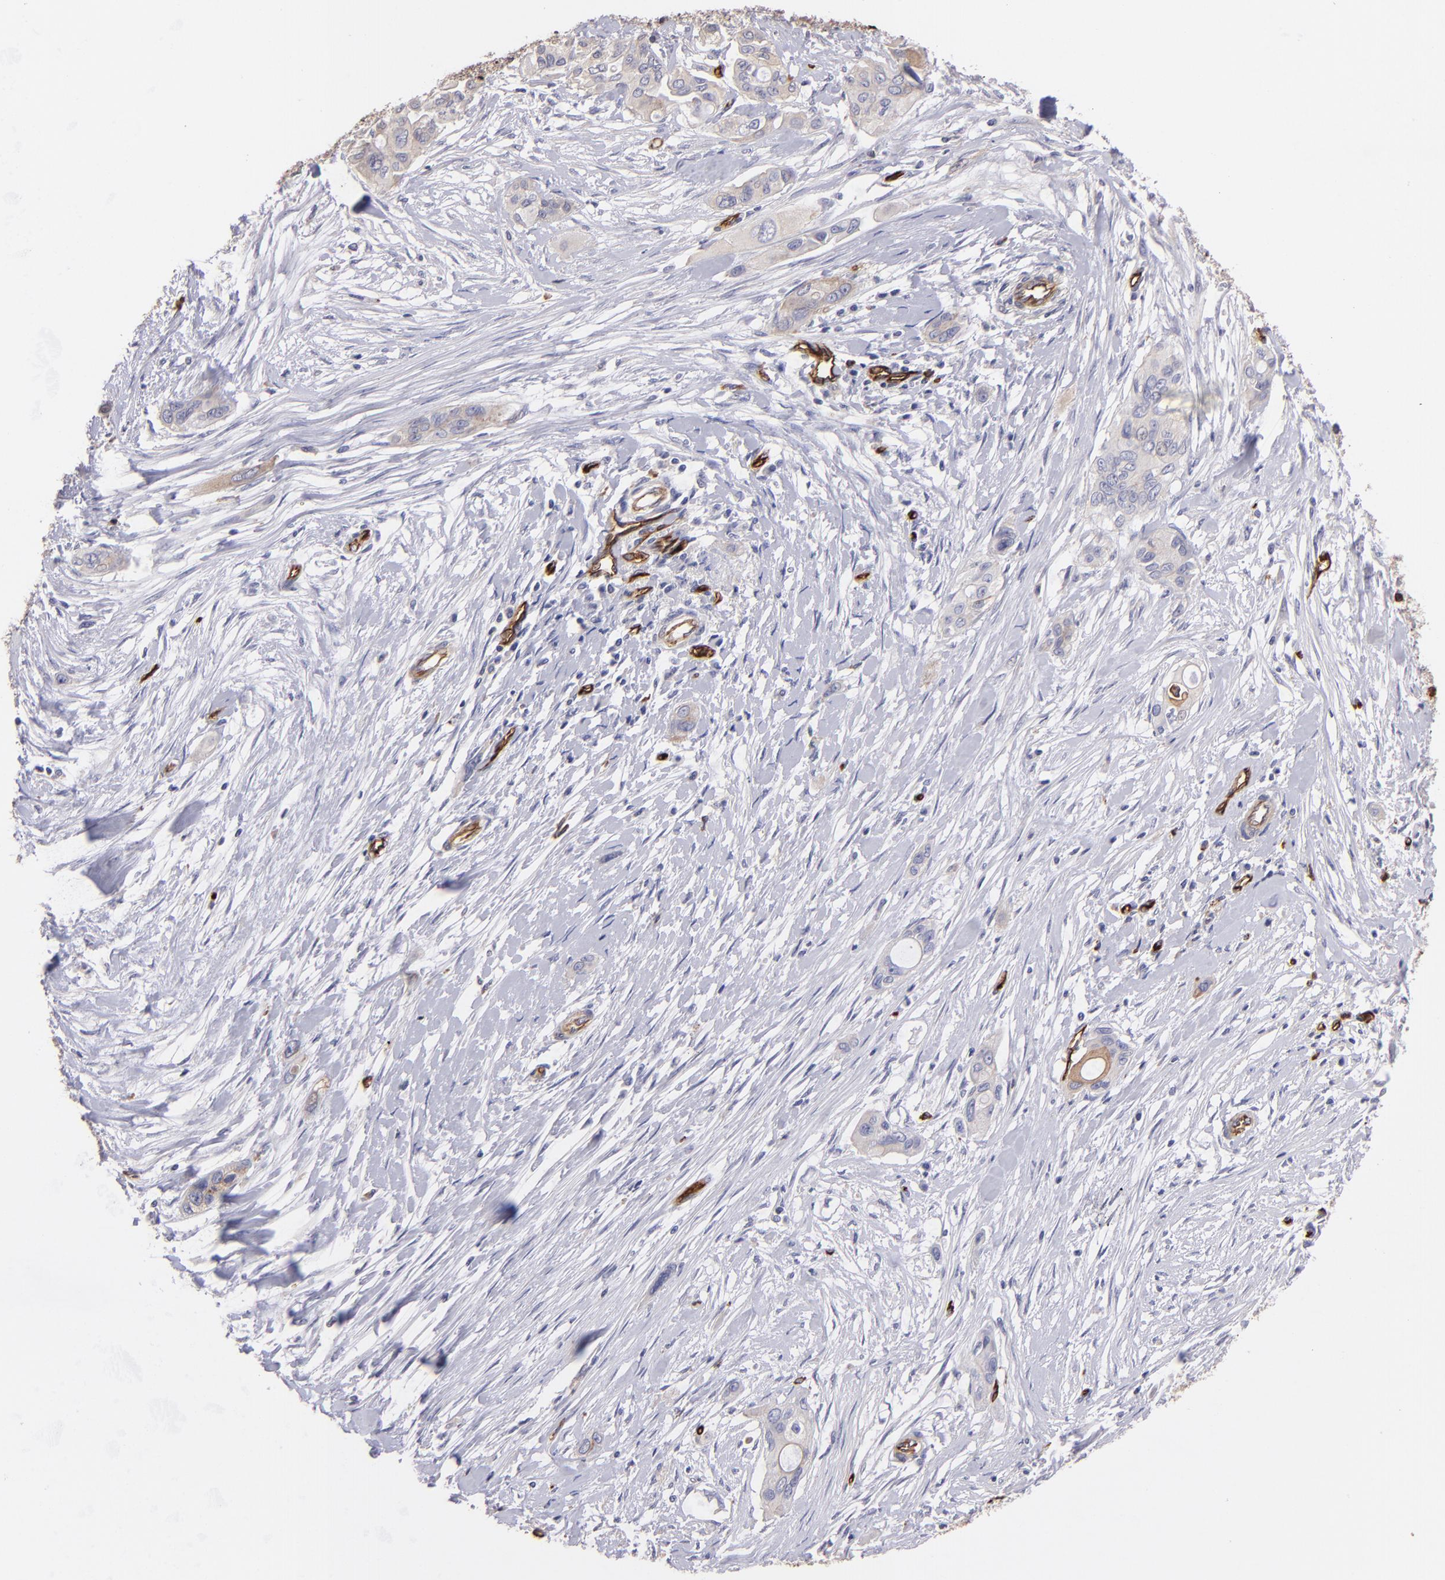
{"staining": {"intensity": "negative", "quantity": "none", "location": "none"}, "tissue": "pancreatic cancer", "cell_type": "Tumor cells", "image_type": "cancer", "snomed": [{"axis": "morphology", "description": "Adenocarcinoma, NOS"}, {"axis": "topography", "description": "Pancreas"}], "caption": "Histopathology image shows no protein expression in tumor cells of pancreatic adenocarcinoma tissue.", "gene": "DYSF", "patient": {"sex": "female", "age": 60}}